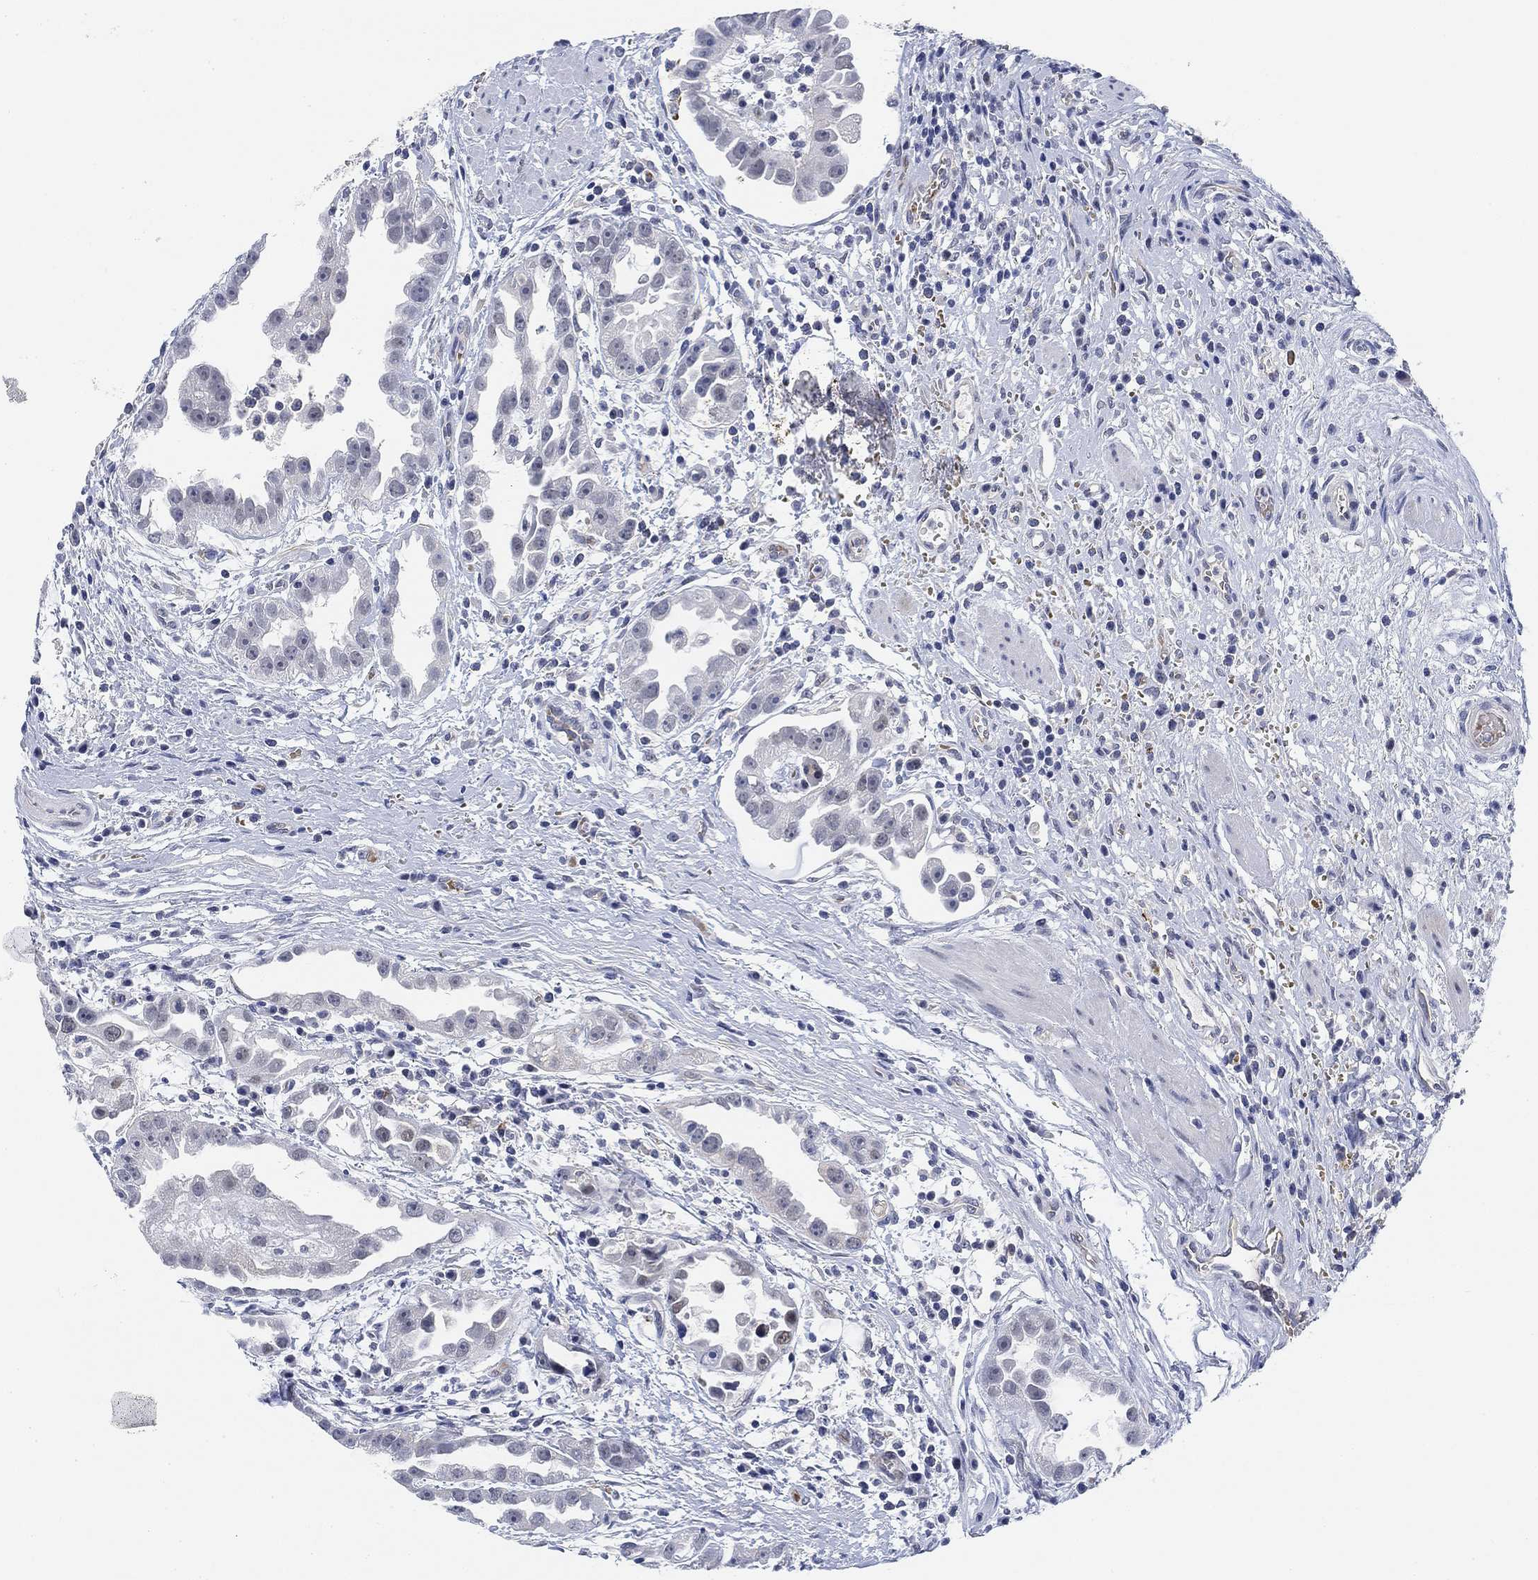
{"staining": {"intensity": "negative", "quantity": "none", "location": "none"}, "tissue": "urothelial cancer", "cell_type": "Tumor cells", "image_type": "cancer", "snomed": [{"axis": "morphology", "description": "Urothelial carcinoma, High grade"}, {"axis": "topography", "description": "Urinary bladder"}], "caption": "The immunohistochemistry photomicrograph has no significant positivity in tumor cells of urothelial cancer tissue. Brightfield microscopy of immunohistochemistry (IHC) stained with DAB (brown) and hematoxylin (blue), captured at high magnification.", "gene": "PAX6", "patient": {"sex": "female", "age": 41}}